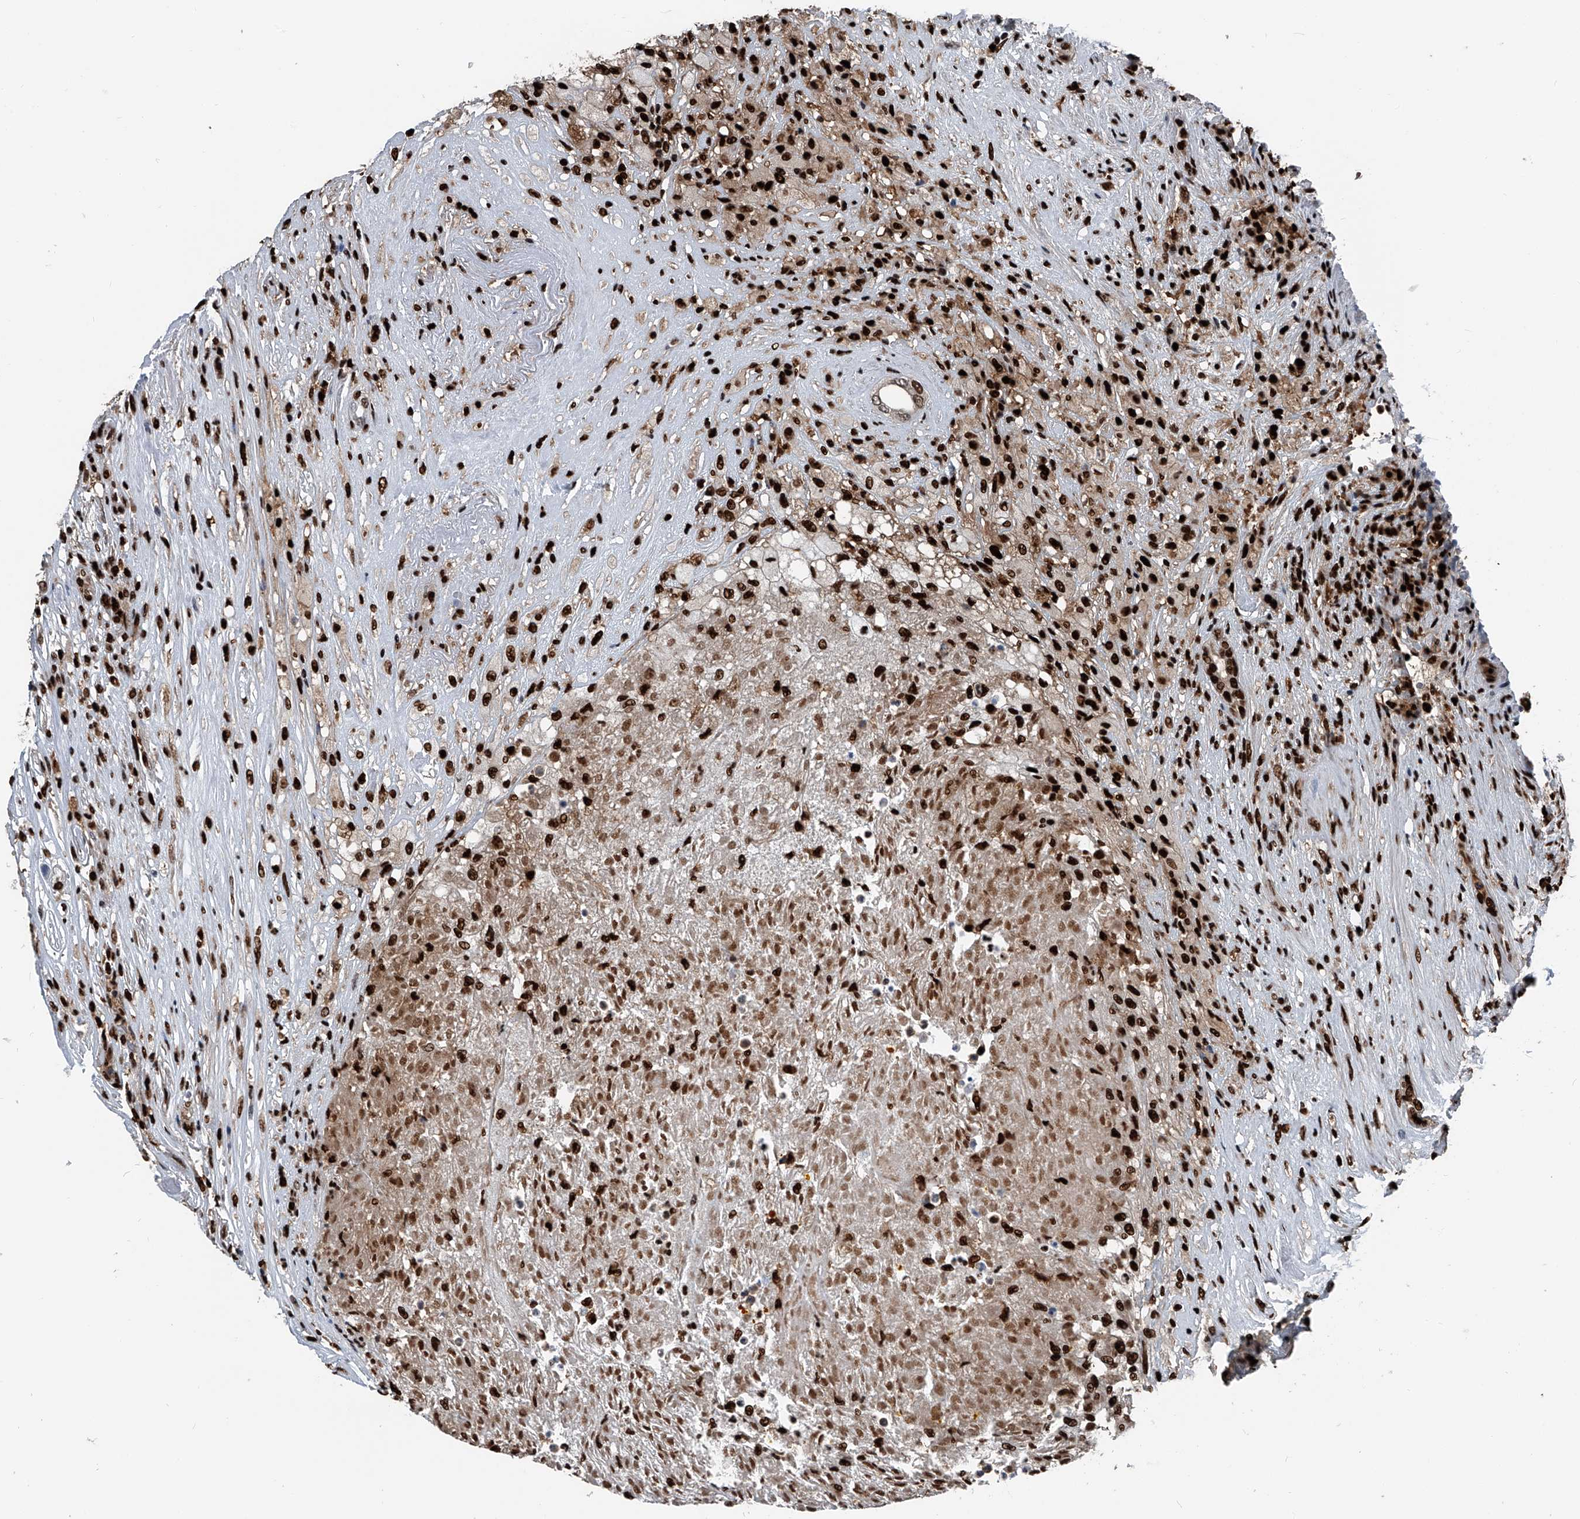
{"staining": {"intensity": "strong", "quantity": ">75%", "location": "nuclear"}, "tissue": "renal cancer", "cell_type": "Tumor cells", "image_type": "cancer", "snomed": [{"axis": "morphology", "description": "Adenocarcinoma, NOS"}, {"axis": "topography", "description": "Kidney"}], "caption": "Immunohistochemistry (IHC) staining of renal cancer (adenocarcinoma), which reveals high levels of strong nuclear staining in approximately >75% of tumor cells indicating strong nuclear protein positivity. The staining was performed using DAB (3,3'-diaminobenzidine) (brown) for protein detection and nuclei were counterstained in hematoxylin (blue).", "gene": "FKBP5", "patient": {"sex": "female", "age": 54}}